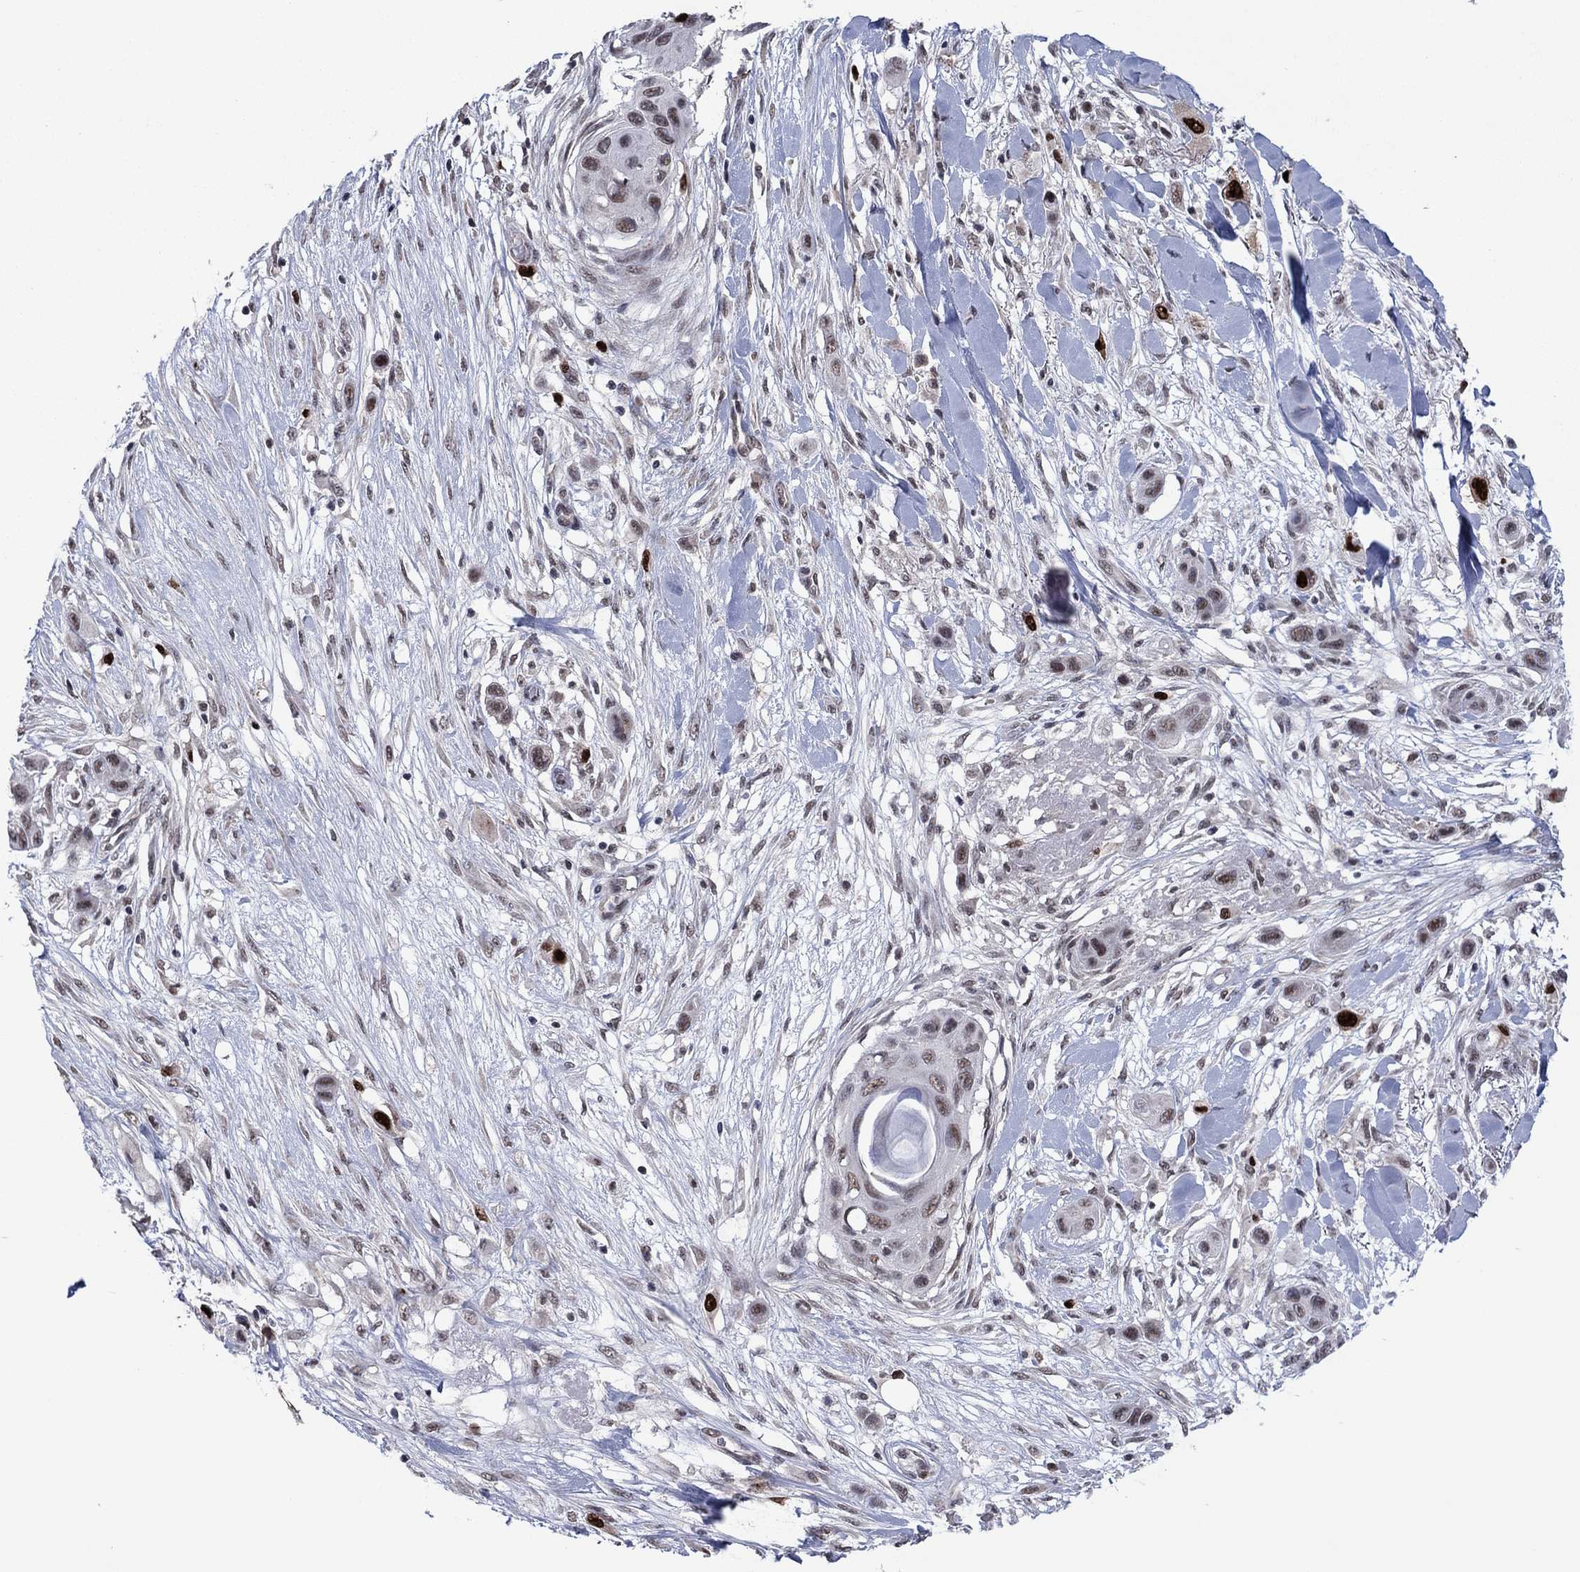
{"staining": {"intensity": "strong", "quantity": "<25%", "location": "nuclear"}, "tissue": "skin cancer", "cell_type": "Tumor cells", "image_type": "cancer", "snomed": [{"axis": "morphology", "description": "Squamous cell carcinoma, NOS"}, {"axis": "topography", "description": "Skin"}], "caption": "Protein expression analysis of human skin cancer (squamous cell carcinoma) reveals strong nuclear expression in approximately <25% of tumor cells. Ihc stains the protein of interest in brown and the nuclei are stained blue.", "gene": "CDCA5", "patient": {"sex": "male", "age": 79}}